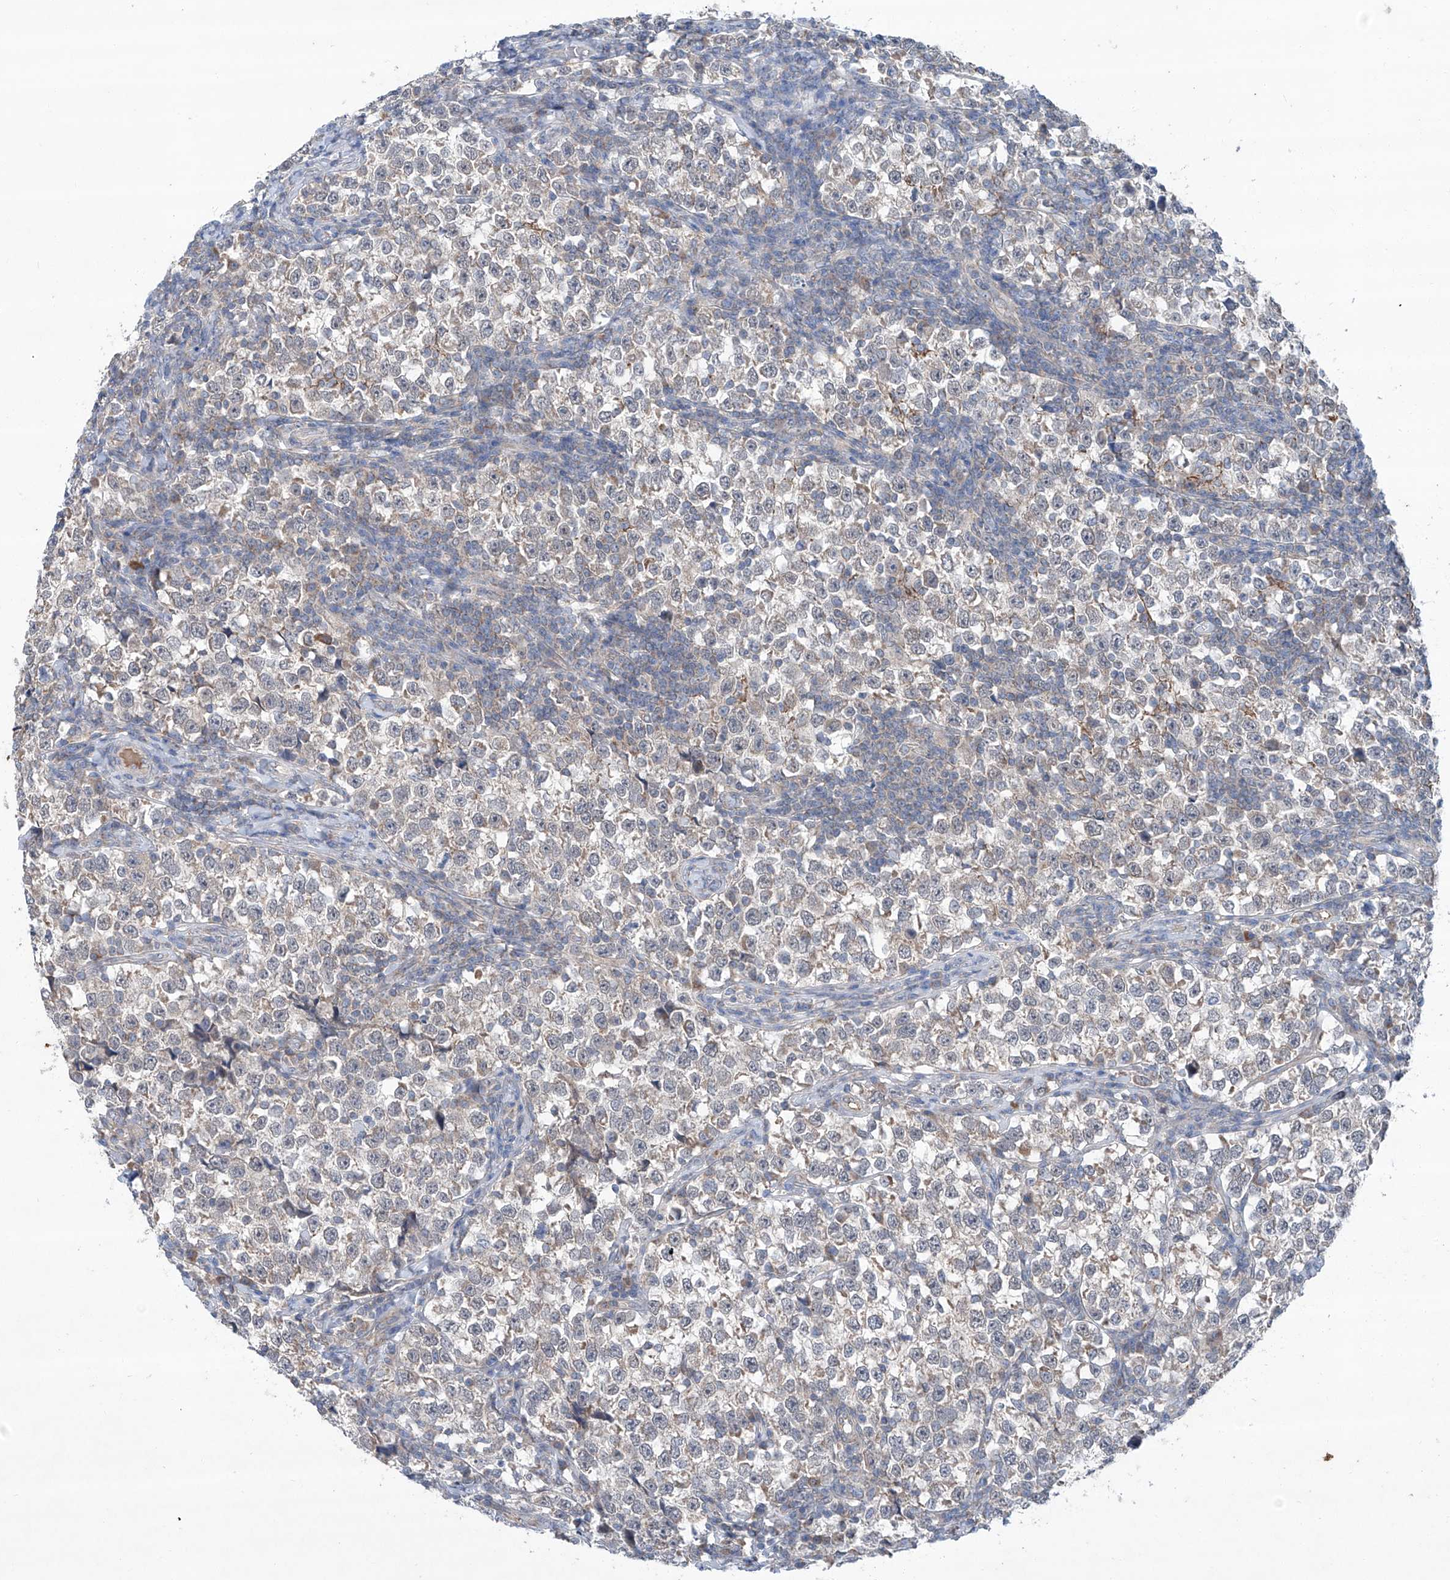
{"staining": {"intensity": "weak", "quantity": "<25%", "location": "cytoplasmic/membranous"}, "tissue": "testis cancer", "cell_type": "Tumor cells", "image_type": "cancer", "snomed": [{"axis": "morphology", "description": "Normal tissue, NOS"}, {"axis": "morphology", "description": "Seminoma, NOS"}, {"axis": "topography", "description": "Testis"}], "caption": "There is no significant positivity in tumor cells of testis cancer.", "gene": "SIX4", "patient": {"sex": "male", "age": 43}}